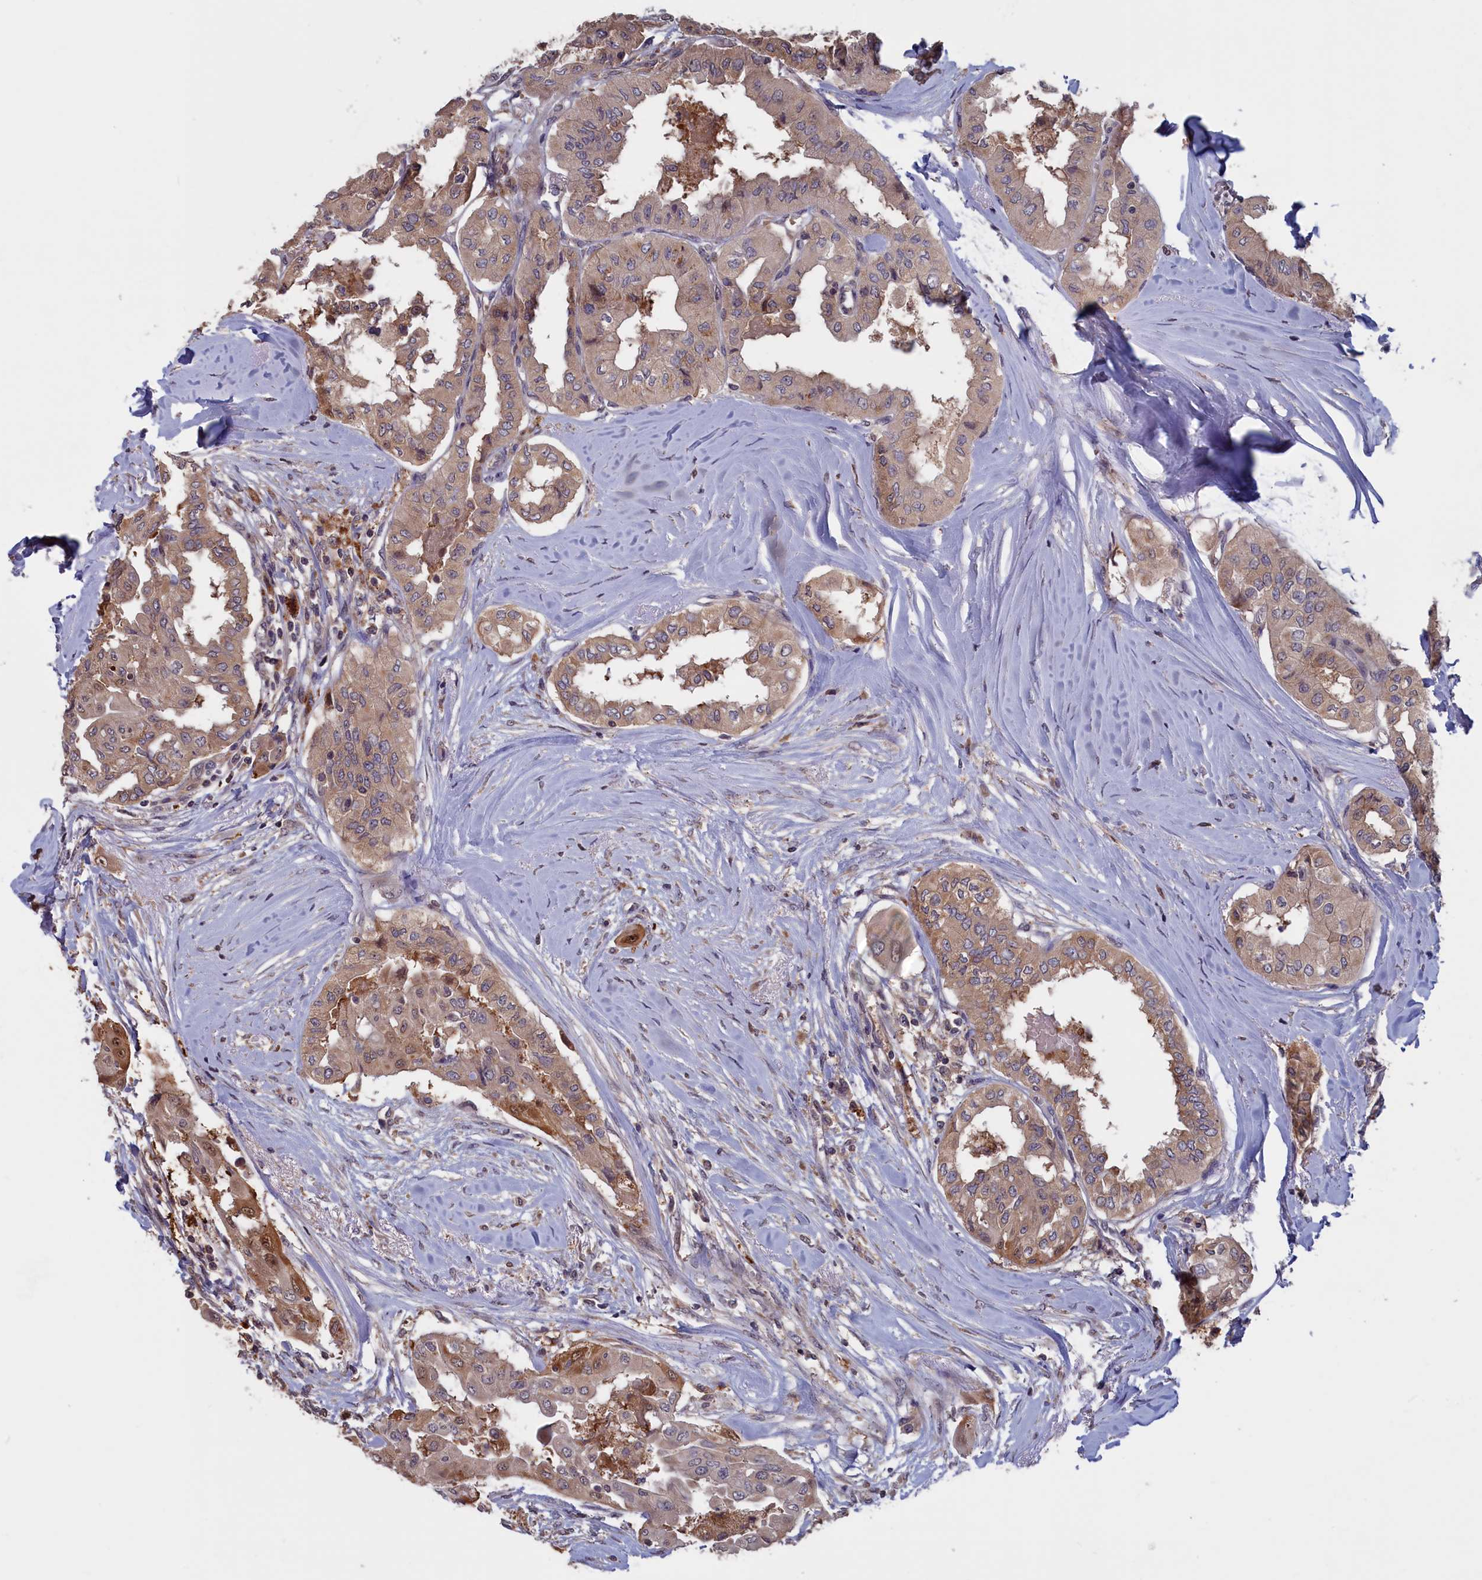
{"staining": {"intensity": "weak", "quantity": ">75%", "location": "cytoplasmic/membranous"}, "tissue": "thyroid cancer", "cell_type": "Tumor cells", "image_type": "cancer", "snomed": [{"axis": "morphology", "description": "Papillary adenocarcinoma, NOS"}, {"axis": "topography", "description": "Thyroid gland"}], "caption": "Approximately >75% of tumor cells in human thyroid cancer (papillary adenocarcinoma) exhibit weak cytoplasmic/membranous protein expression as visualized by brown immunohistochemical staining.", "gene": "CACTIN", "patient": {"sex": "female", "age": 59}}